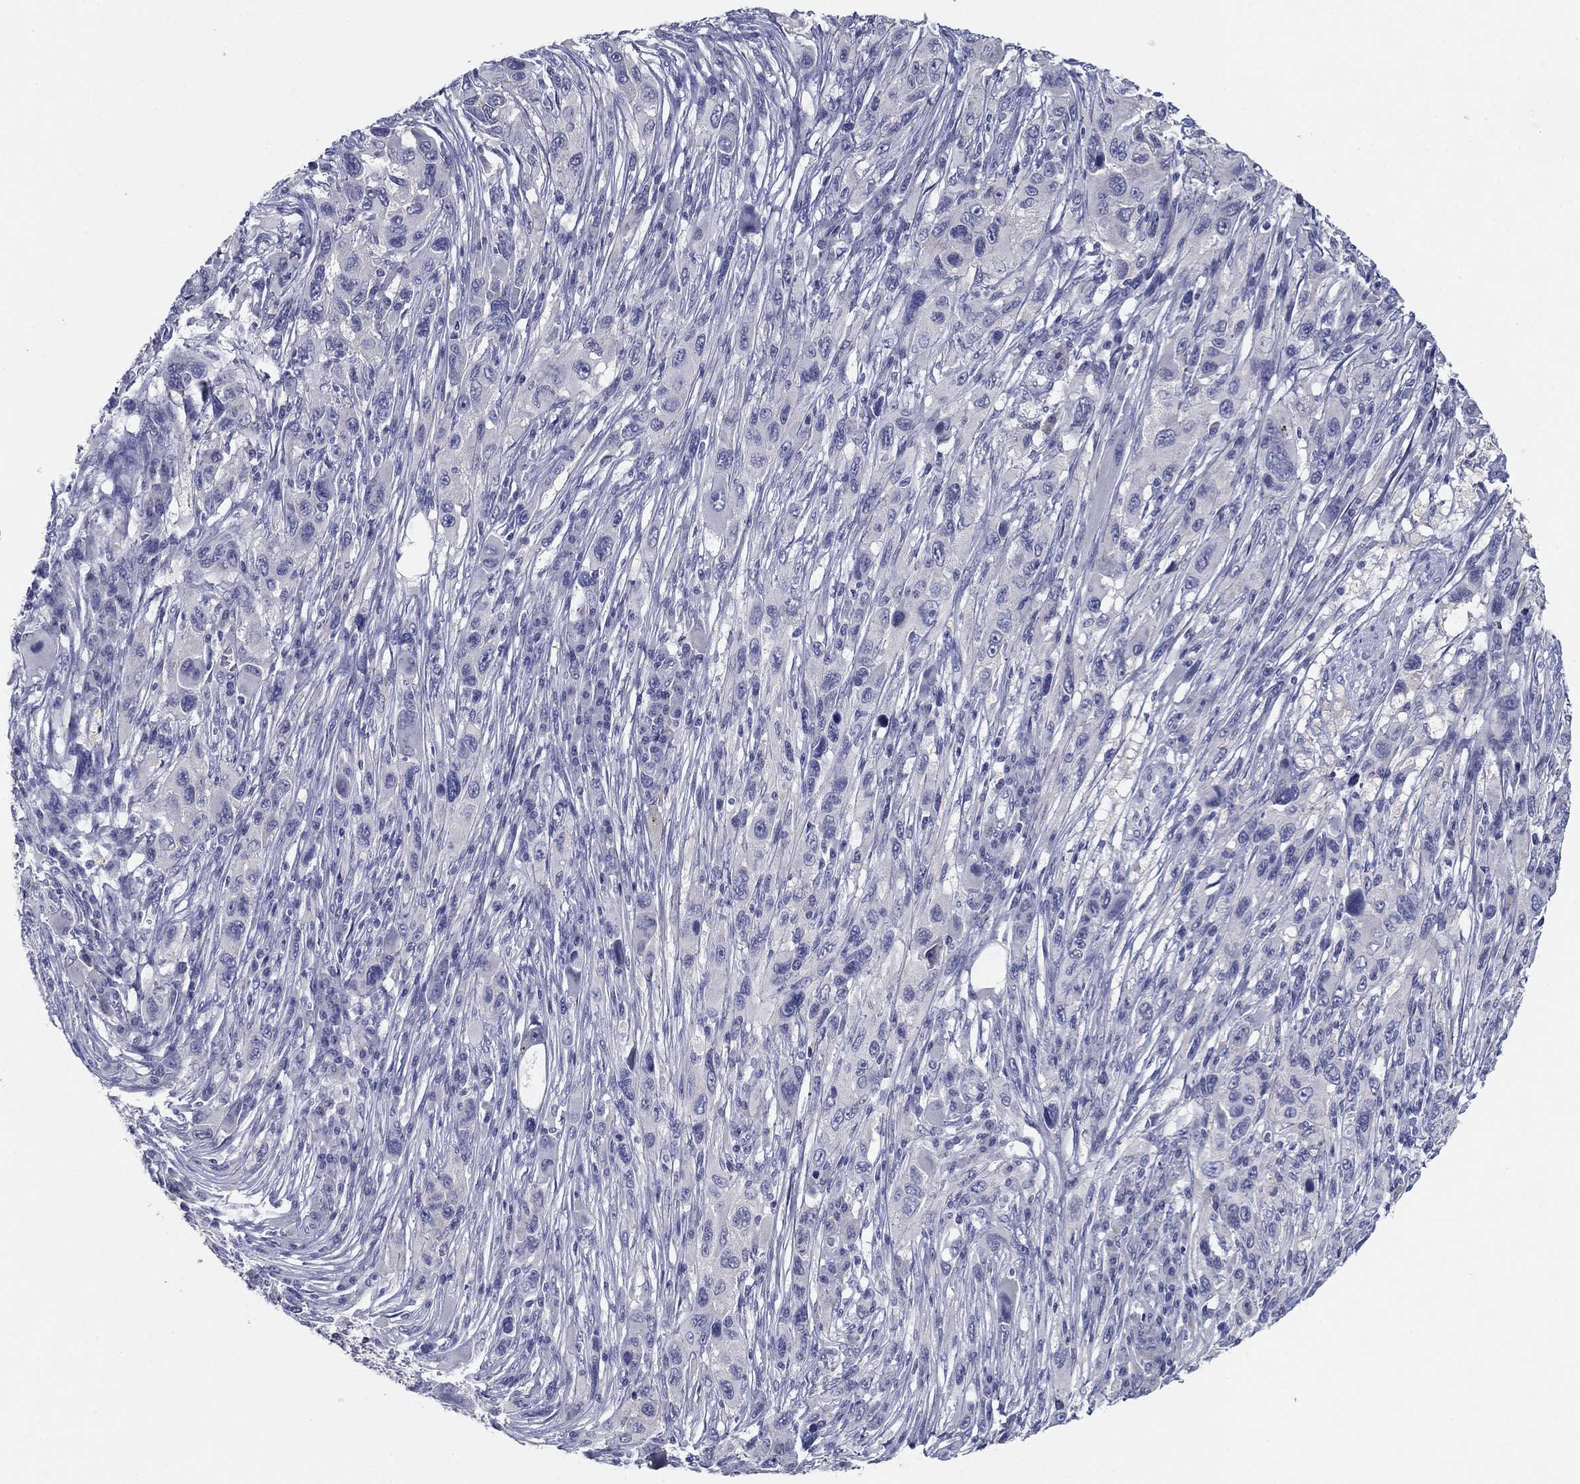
{"staining": {"intensity": "negative", "quantity": "none", "location": "none"}, "tissue": "melanoma", "cell_type": "Tumor cells", "image_type": "cancer", "snomed": [{"axis": "morphology", "description": "Malignant melanoma, NOS"}, {"axis": "topography", "description": "Skin"}], "caption": "Tumor cells are negative for brown protein staining in melanoma. Nuclei are stained in blue.", "gene": "PLS1", "patient": {"sex": "male", "age": 53}}